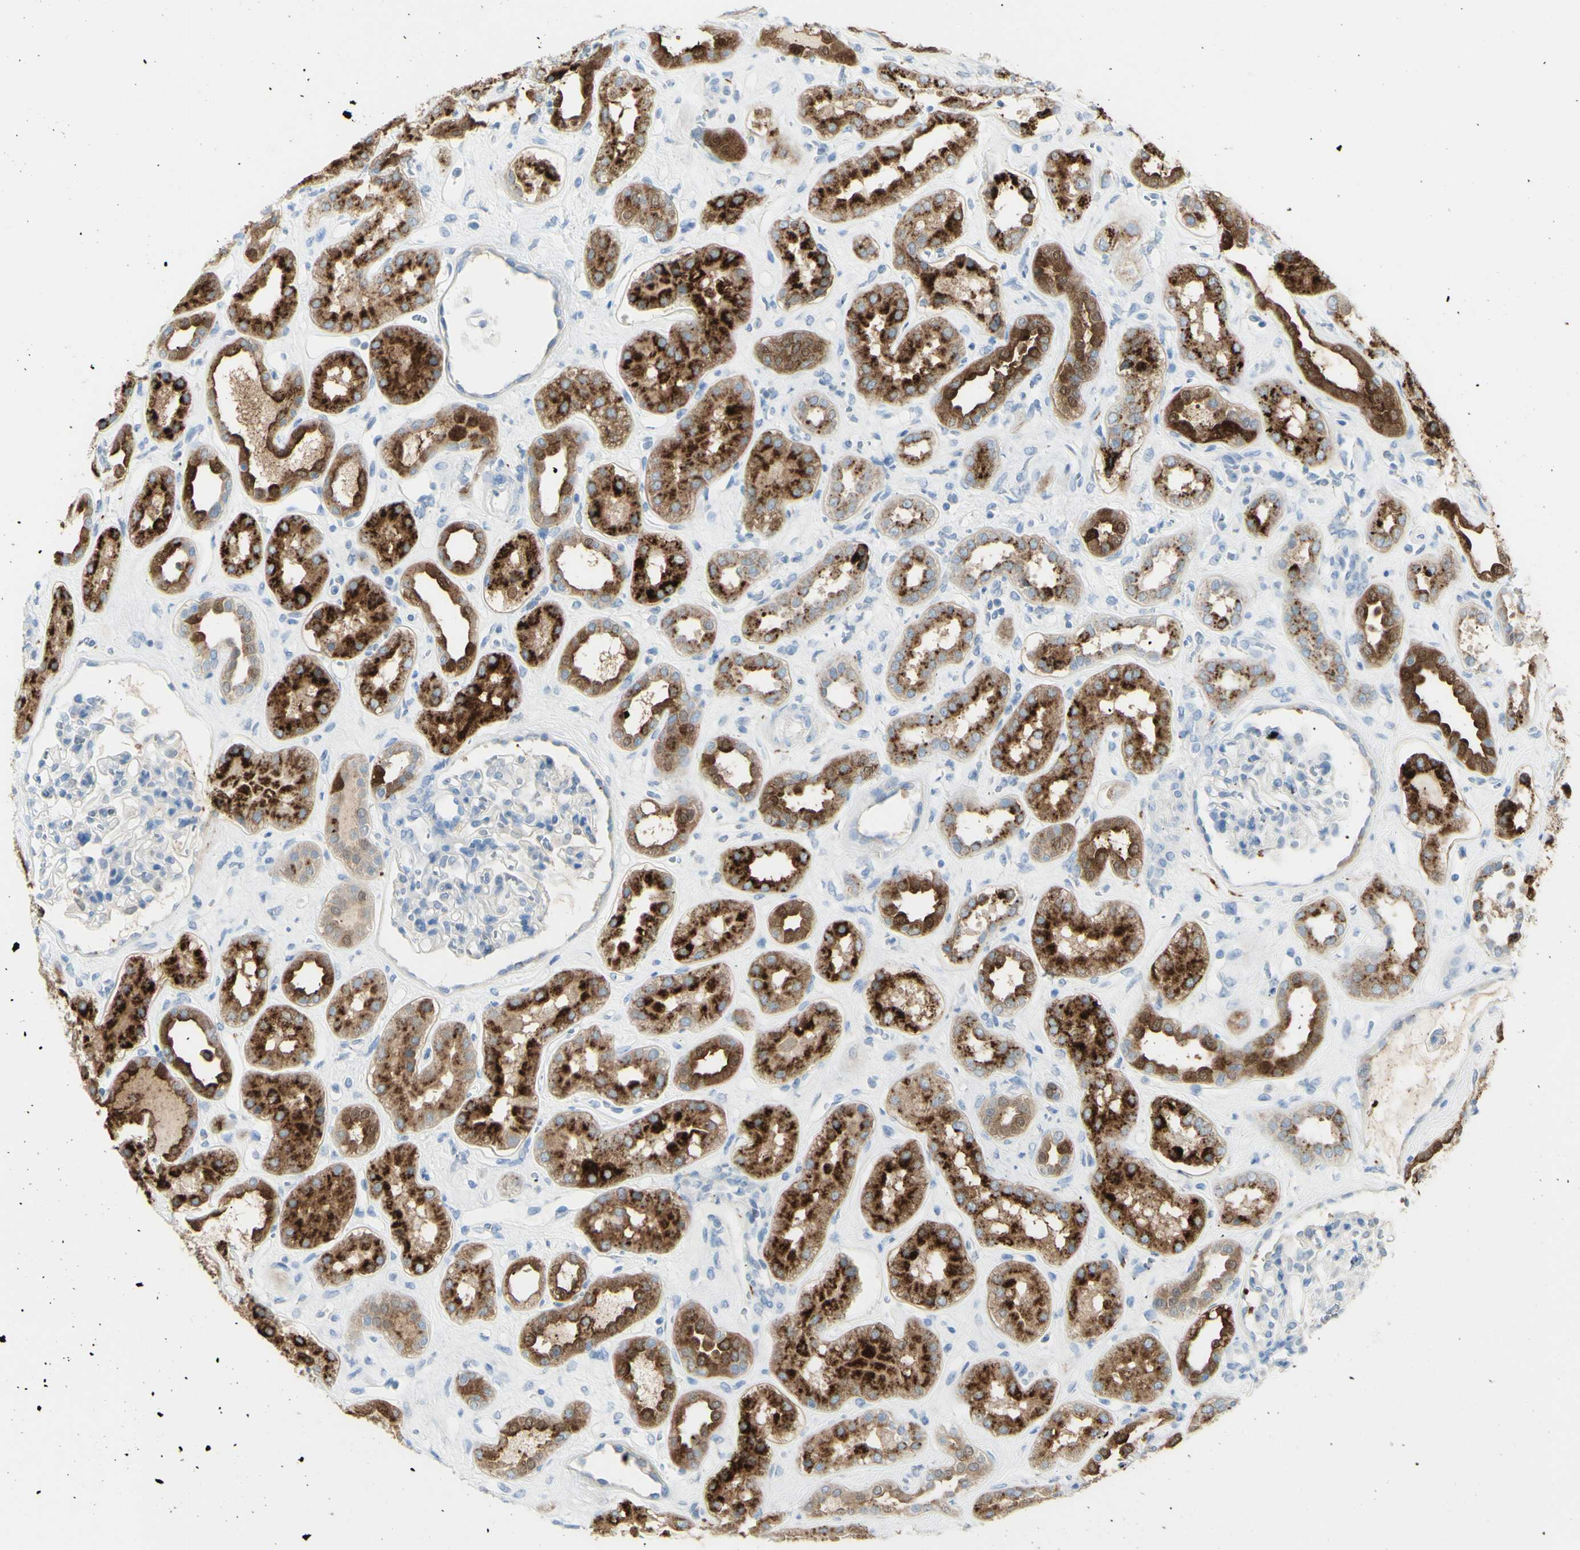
{"staining": {"intensity": "negative", "quantity": "none", "location": "none"}, "tissue": "kidney", "cell_type": "Cells in glomeruli", "image_type": "normal", "snomed": [{"axis": "morphology", "description": "Normal tissue, NOS"}, {"axis": "topography", "description": "Kidney"}], "caption": "This is an IHC histopathology image of unremarkable kidney. There is no staining in cells in glomeruli.", "gene": "TSPAN1", "patient": {"sex": "male", "age": 59}}